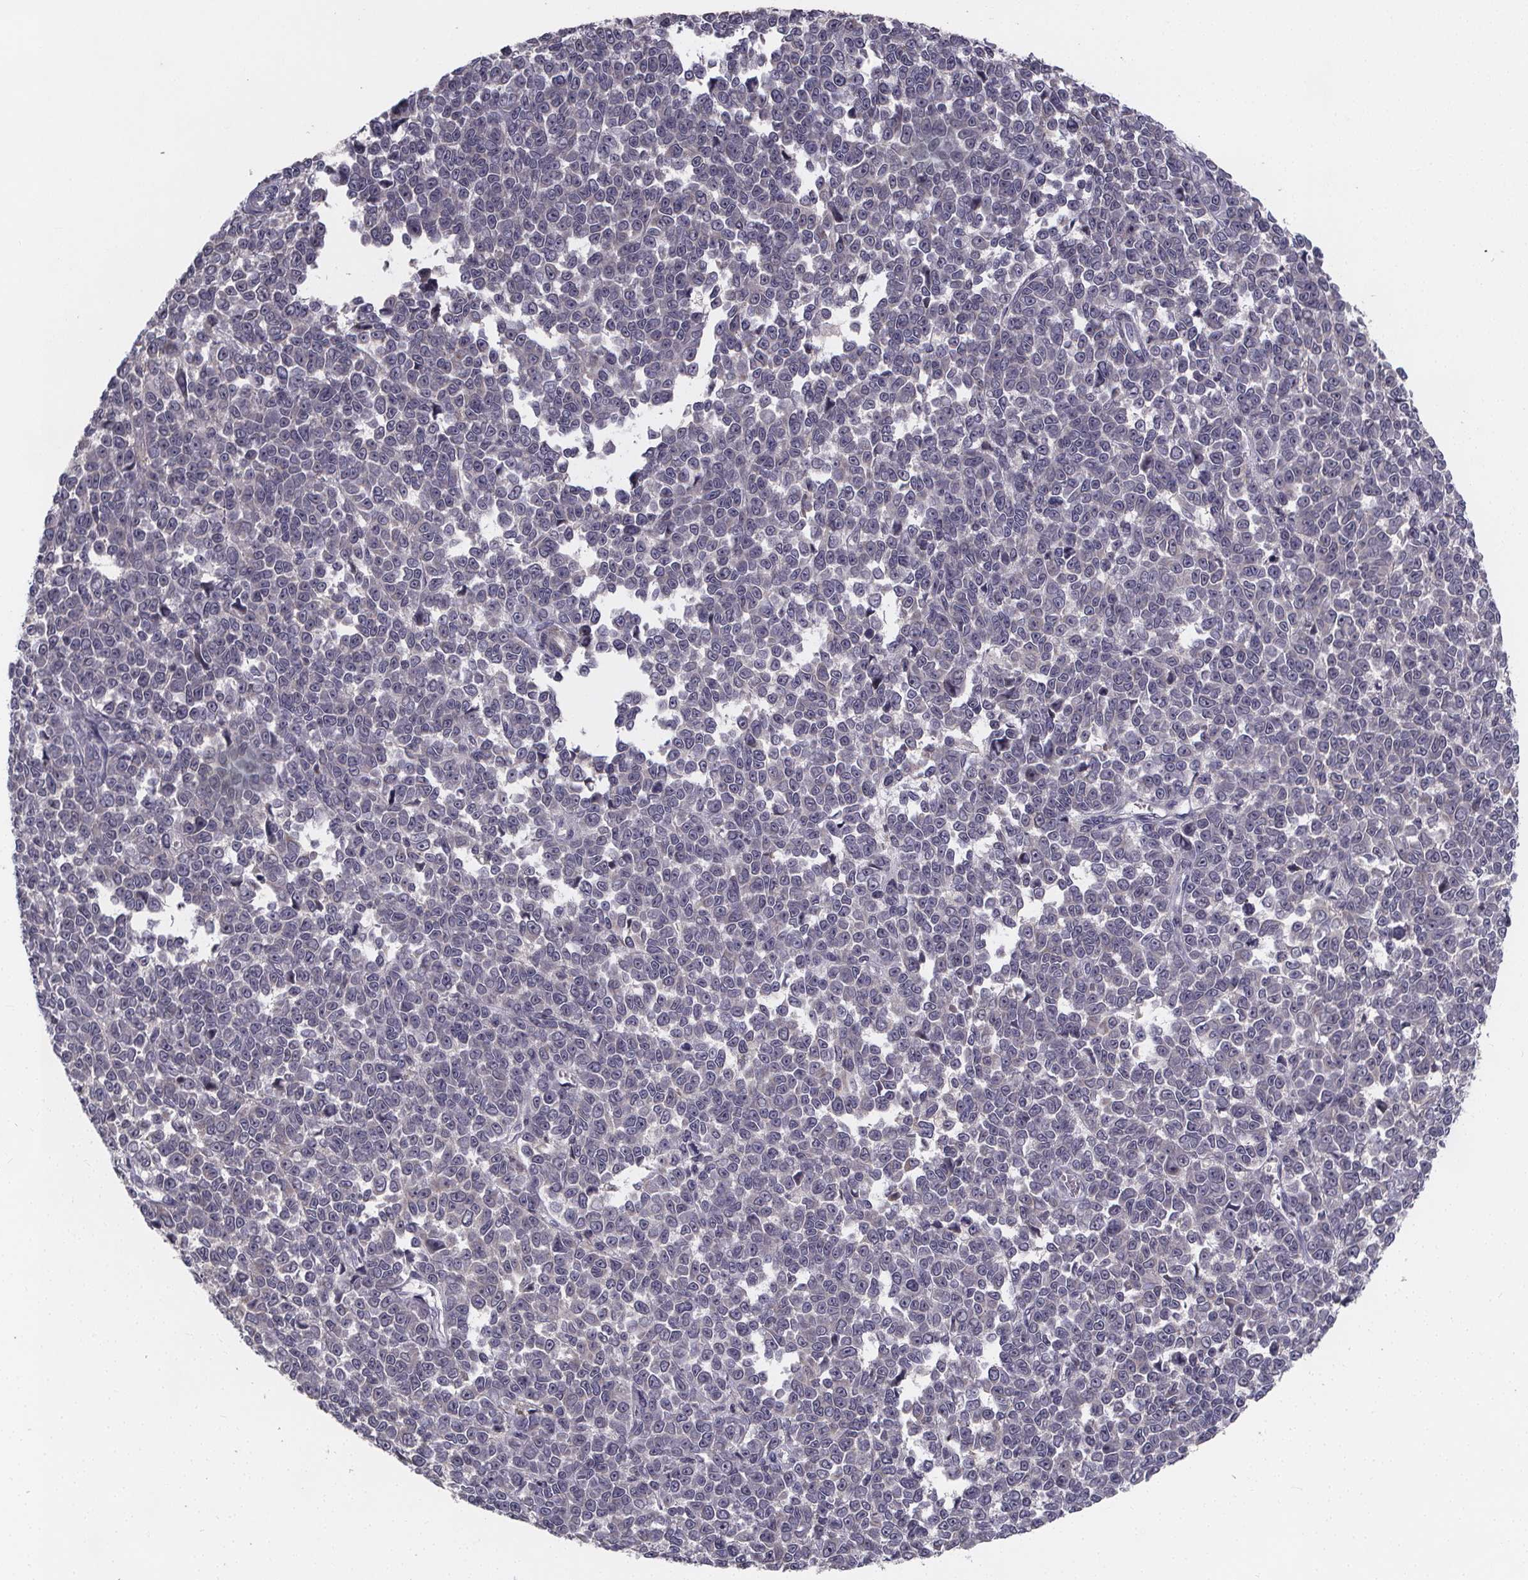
{"staining": {"intensity": "negative", "quantity": "none", "location": "none"}, "tissue": "melanoma", "cell_type": "Tumor cells", "image_type": "cancer", "snomed": [{"axis": "morphology", "description": "Malignant melanoma, NOS"}, {"axis": "topography", "description": "Skin"}], "caption": "This is an immunohistochemistry micrograph of human melanoma. There is no staining in tumor cells.", "gene": "FBXW2", "patient": {"sex": "female", "age": 95}}